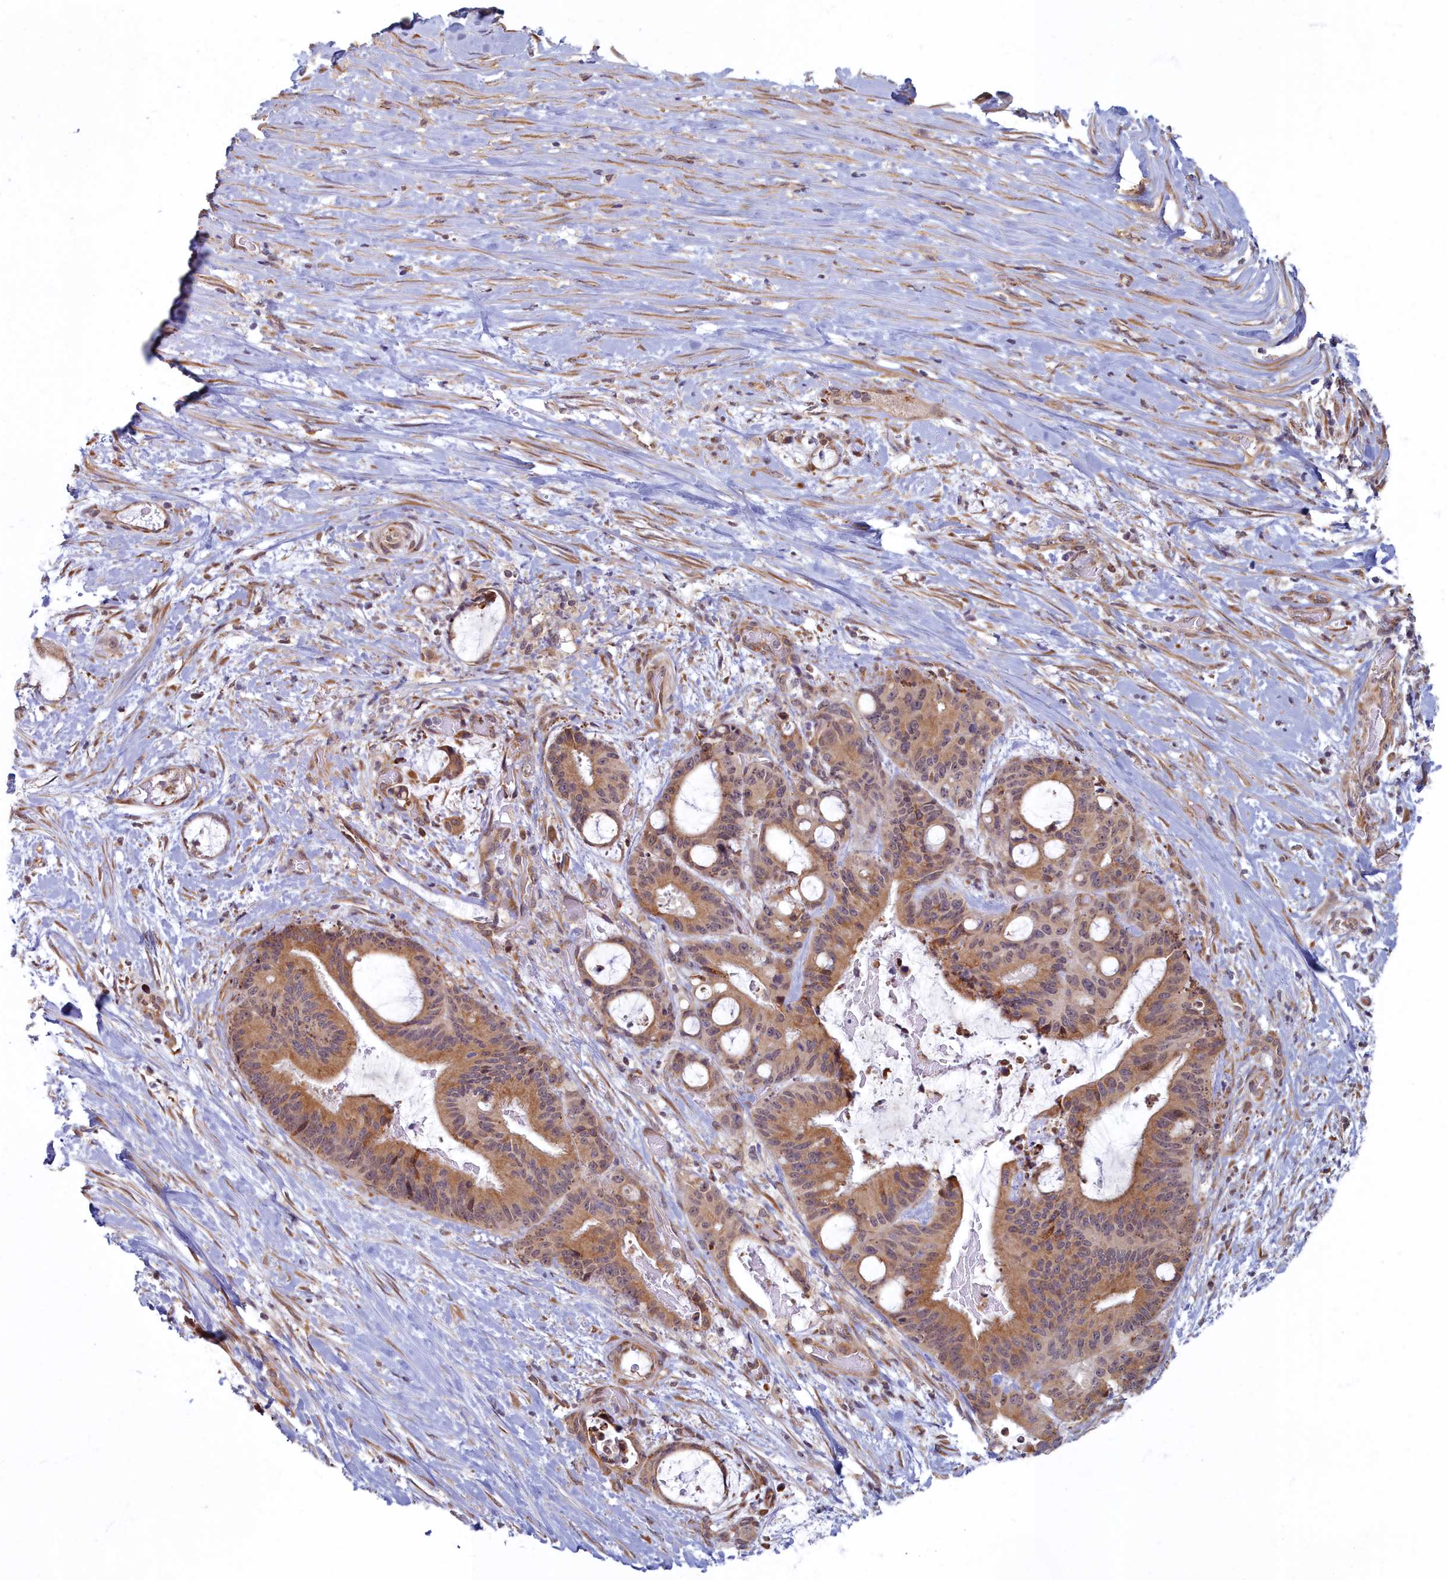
{"staining": {"intensity": "moderate", "quantity": ">75%", "location": "cytoplasmic/membranous"}, "tissue": "liver cancer", "cell_type": "Tumor cells", "image_type": "cancer", "snomed": [{"axis": "morphology", "description": "Normal tissue, NOS"}, {"axis": "morphology", "description": "Cholangiocarcinoma"}, {"axis": "topography", "description": "Liver"}, {"axis": "topography", "description": "Peripheral nerve tissue"}], "caption": "This histopathology image displays IHC staining of human liver cancer (cholangiocarcinoma), with medium moderate cytoplasmic/membranous staining in about >75% of tumor cells.", "gene": "MAK16", "patient": {"sex": "female", "age": 73}}